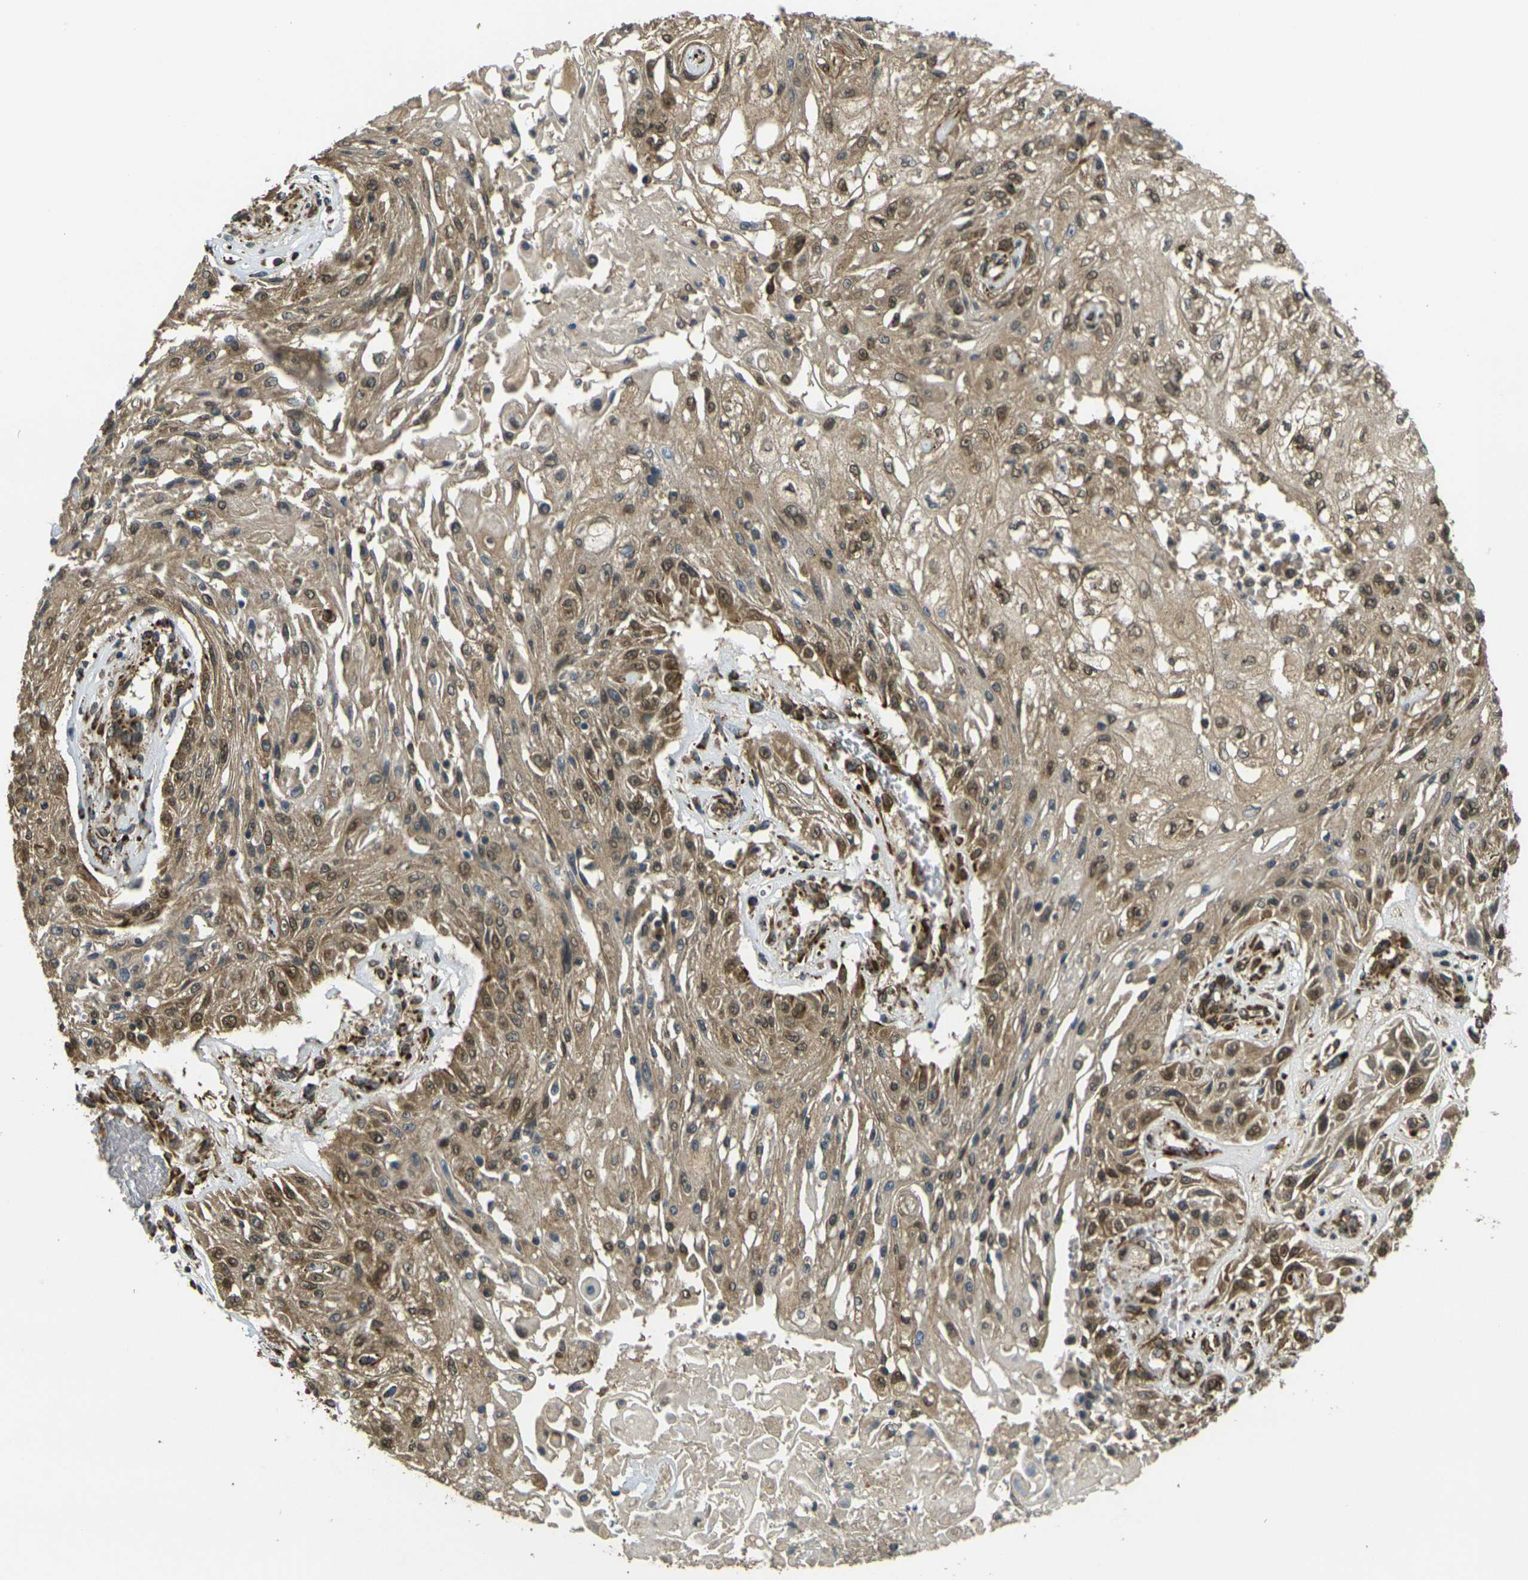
{"staining": {"intensity": "moderate", "quantity": ">75%", "location": "cytoplasmic/membranous,nuclear"}, "tissue": "skin cancer", "cell_type": "Tumor cells", "image_type": "cancer", "snomed": [{"axis": "morphology", "description": "Squamous cell carcinoma, NOS"}, {"axis": "topography", "description": "Skin"}], "caption": "Skin cancer (squamous cell carcinoma) stained with DAB (3,3'-diaminobenzidine) immunohistochemistry exhibits medium levels of moderate cytoplasmic/membranous and nuclear staining in approximately >75% of tumor cells.", "gene": "FUT11", "patient": {"sex": "male", "age": 75}}